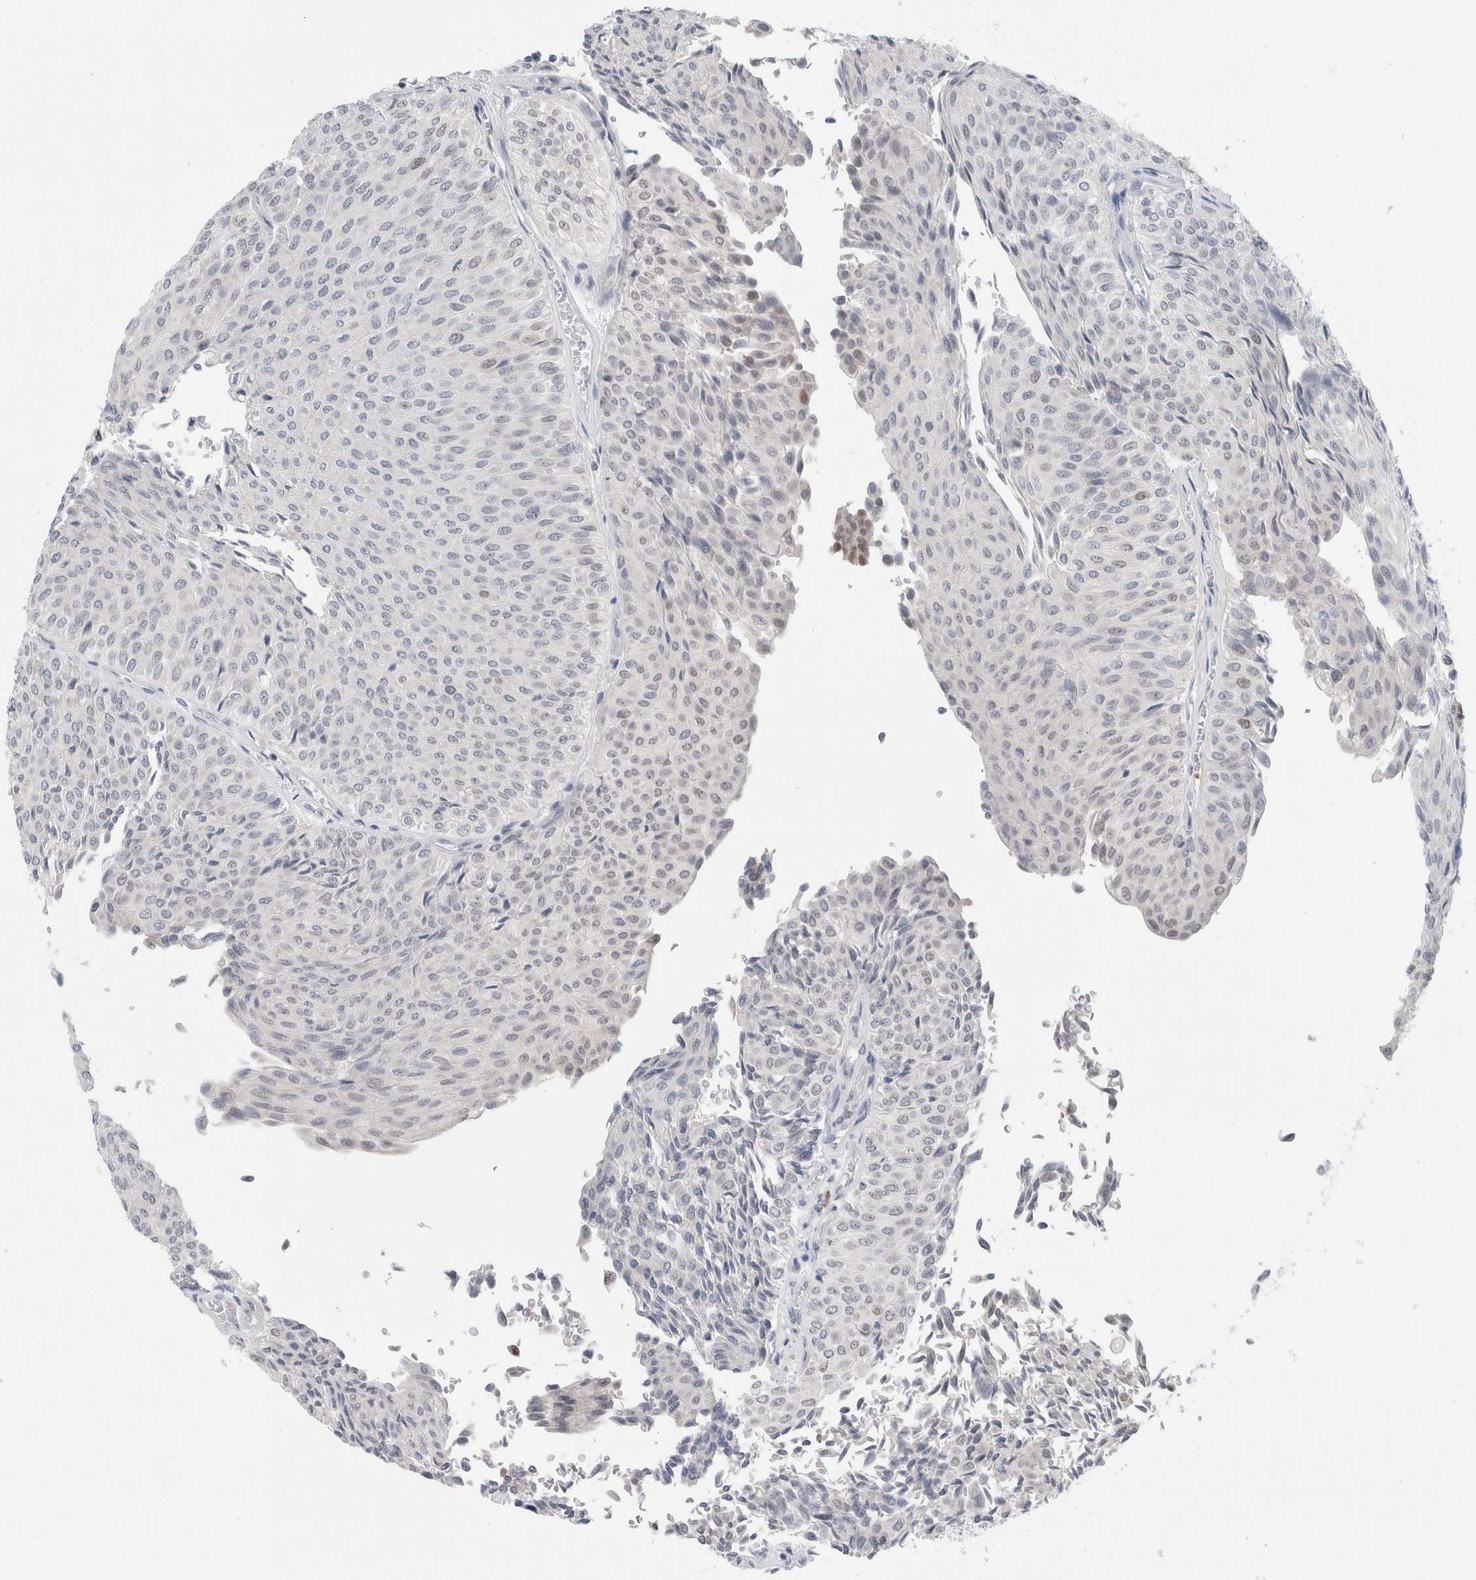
{"staining": {"intensity": "negative", "quantity": "none", "location": "none"}, "tissue": "urothelial cancer", "cell_type": "Tumor cells", "image_type": "cancer", "snomed": [{"axis": "morphology", "description": "Urothelial carcinoma, Low grade"}, {"axis": "topography", "description": "Urinary bladder"}], "caption": "Immunohistochemistry (IHC) of human low-grade urothelial carcinoma shows no expression in tumor cells.", "gene": "KNL1", "patient": {"sex": "male", "age": 78}}